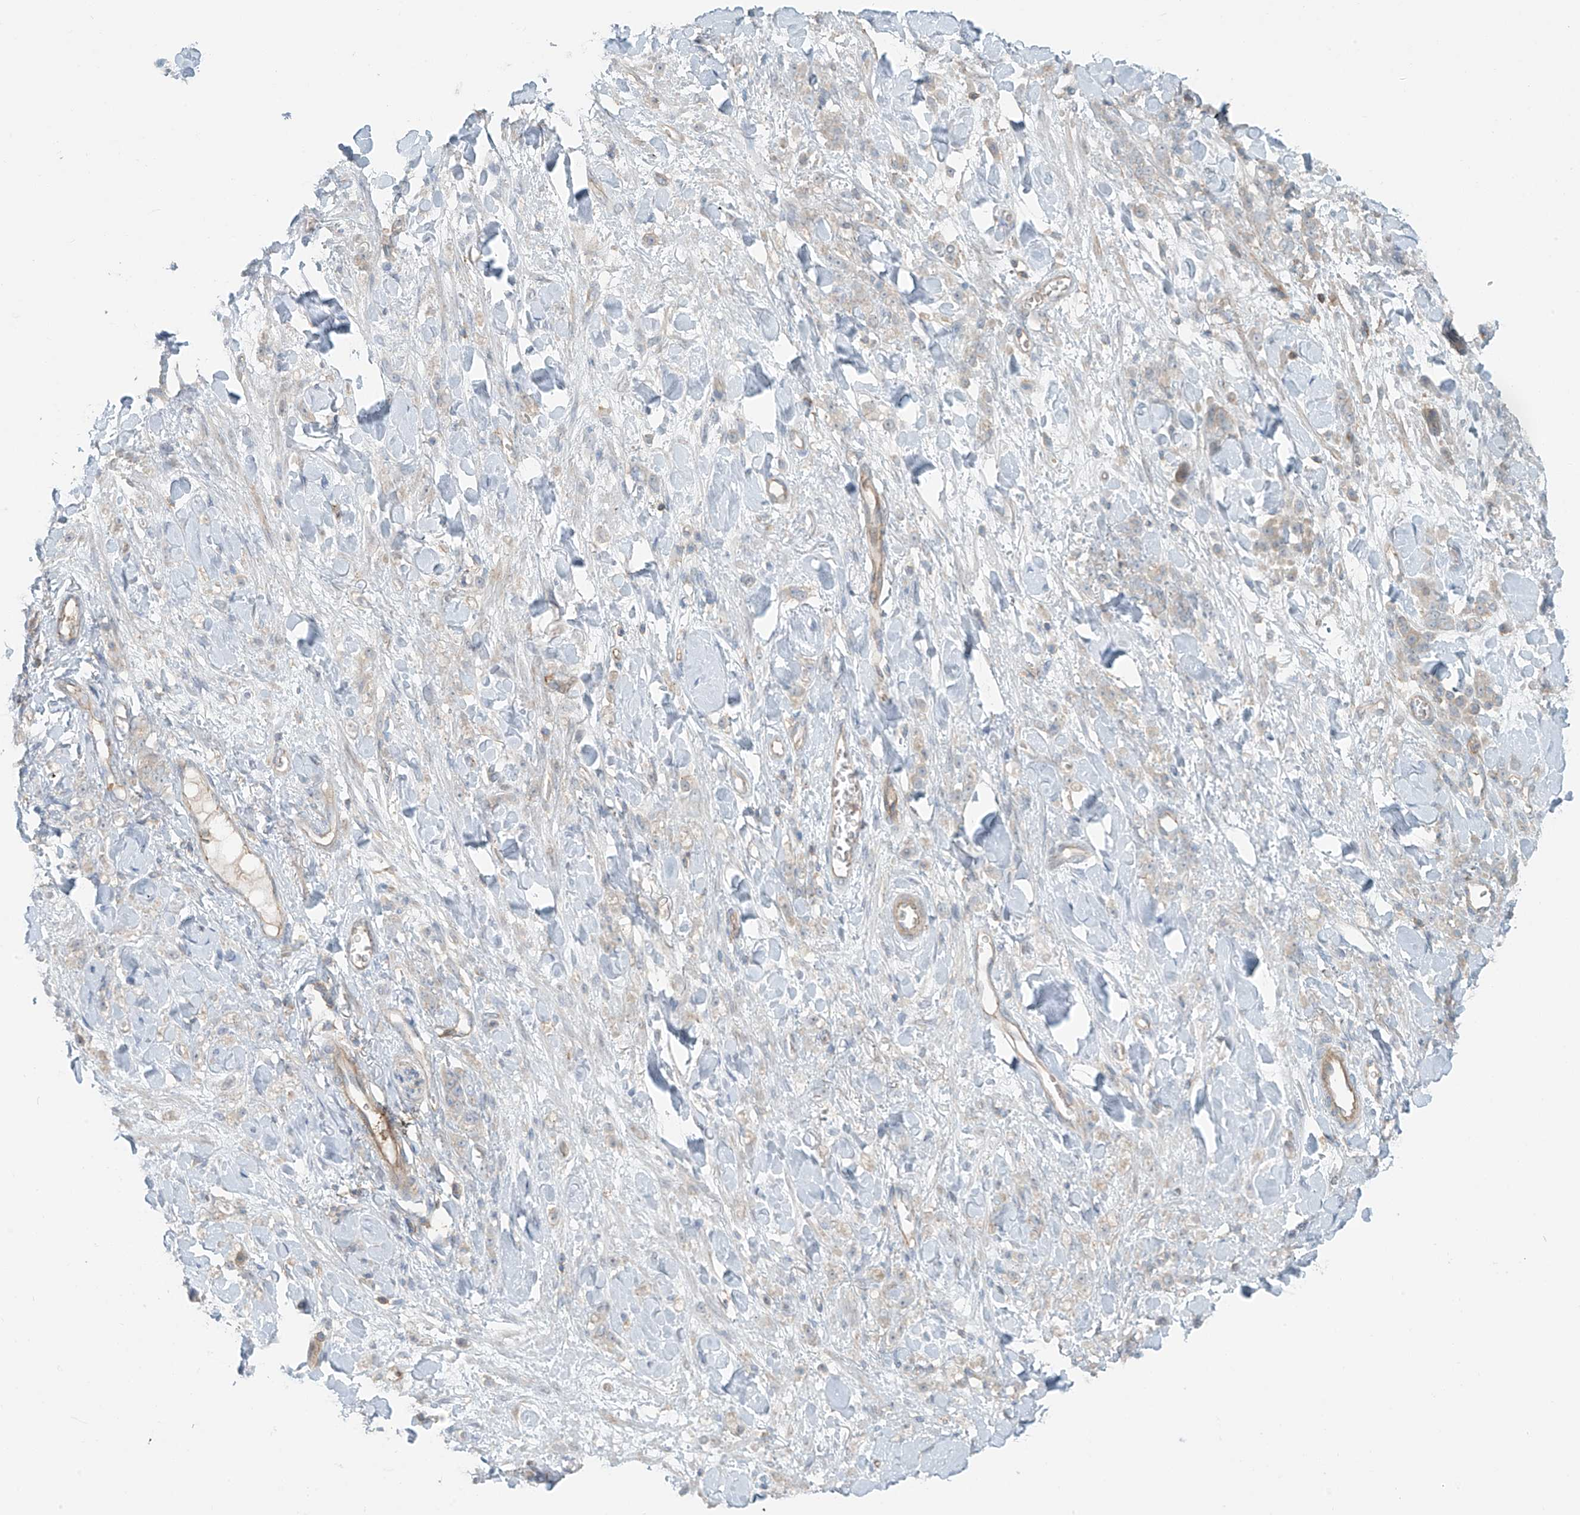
{"staining": {"intensity": "weak", "quantity": "<25%", "location": "cytoplasmic/membranous"}, "tissue": "stomach cancer", "cell_type": "Tumor cells", "image_type": "cancer", "snomed": [{"axis": "morphology", "description": "Normal tissue, NOS"}, {"axis": "morphology", "description": "Adenocarcinoma, NOS"}, {"axis": "topography", "description": "Stomach"}], "caption": "This is a micrograph of immunohistochemistry staining of adenocarcinoma (stomach), which shows no positivity in tumor cells.", "gene": "SLC9A2", "patient": {"sex": "male", "age": 82}}